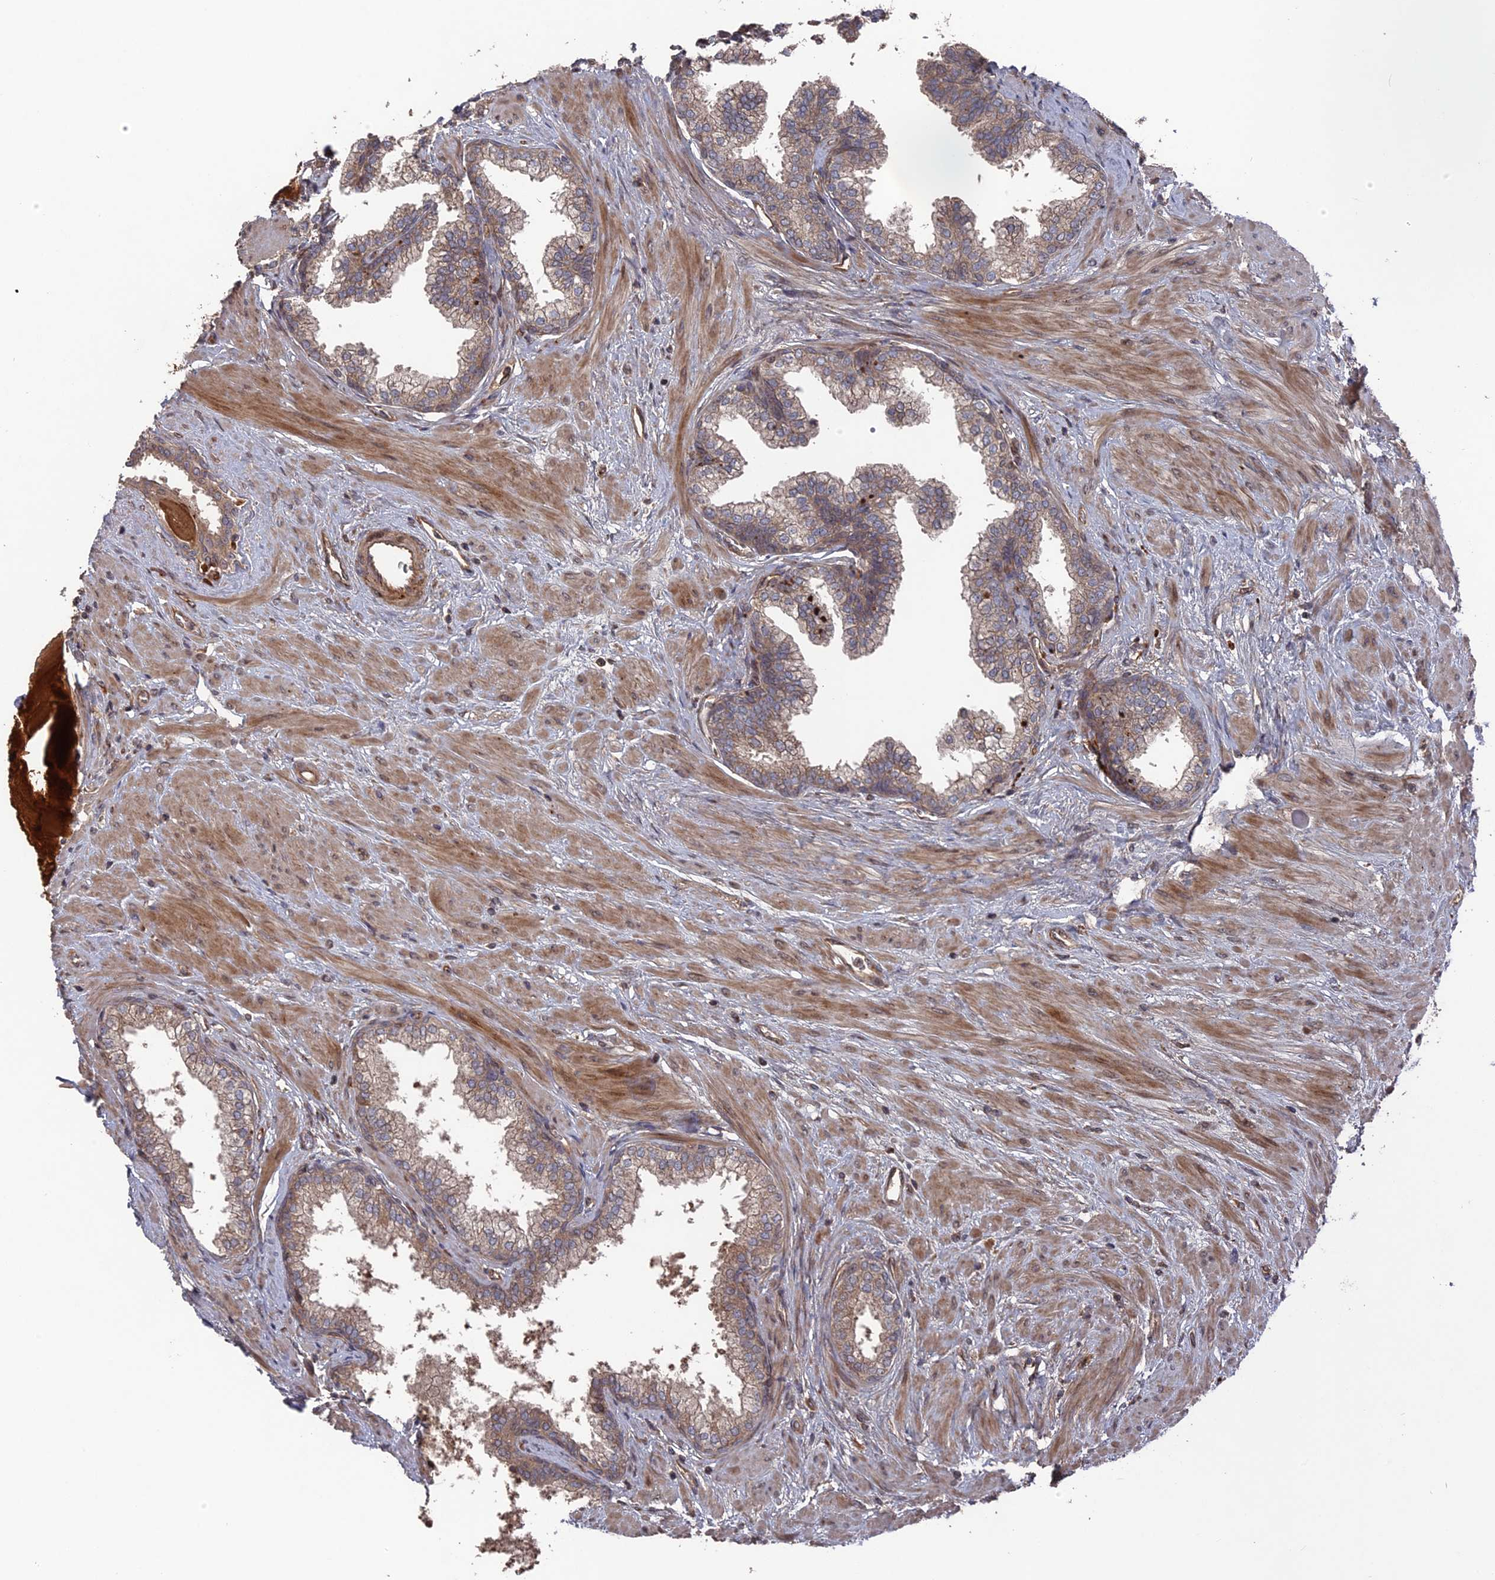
{"staining": {"intensity": "weak", "quantity": "25%-75%", "location": "cytoplasmic/membranous"}, "tissue": "prostate", "cell_type": "Glandular cells", "image_type": "normal", "snomed": [{"axis": "morphology", "description": "Normal tissue, NOS"}, {"axis": "topography", "description": "Prostate"}], "caption": "A brown stain shows weak cytoplasmic/membranous expression of a protein in glandular cells of unremarkable human prostate. The staining was performed using DAB (3,3'-diaminobenzidine), with brown indicating positive protein expression. Nuclei are stained blue with hematoxylin.", "gene": "DEF8", "patient": {"sex": "male", "age": 57}}